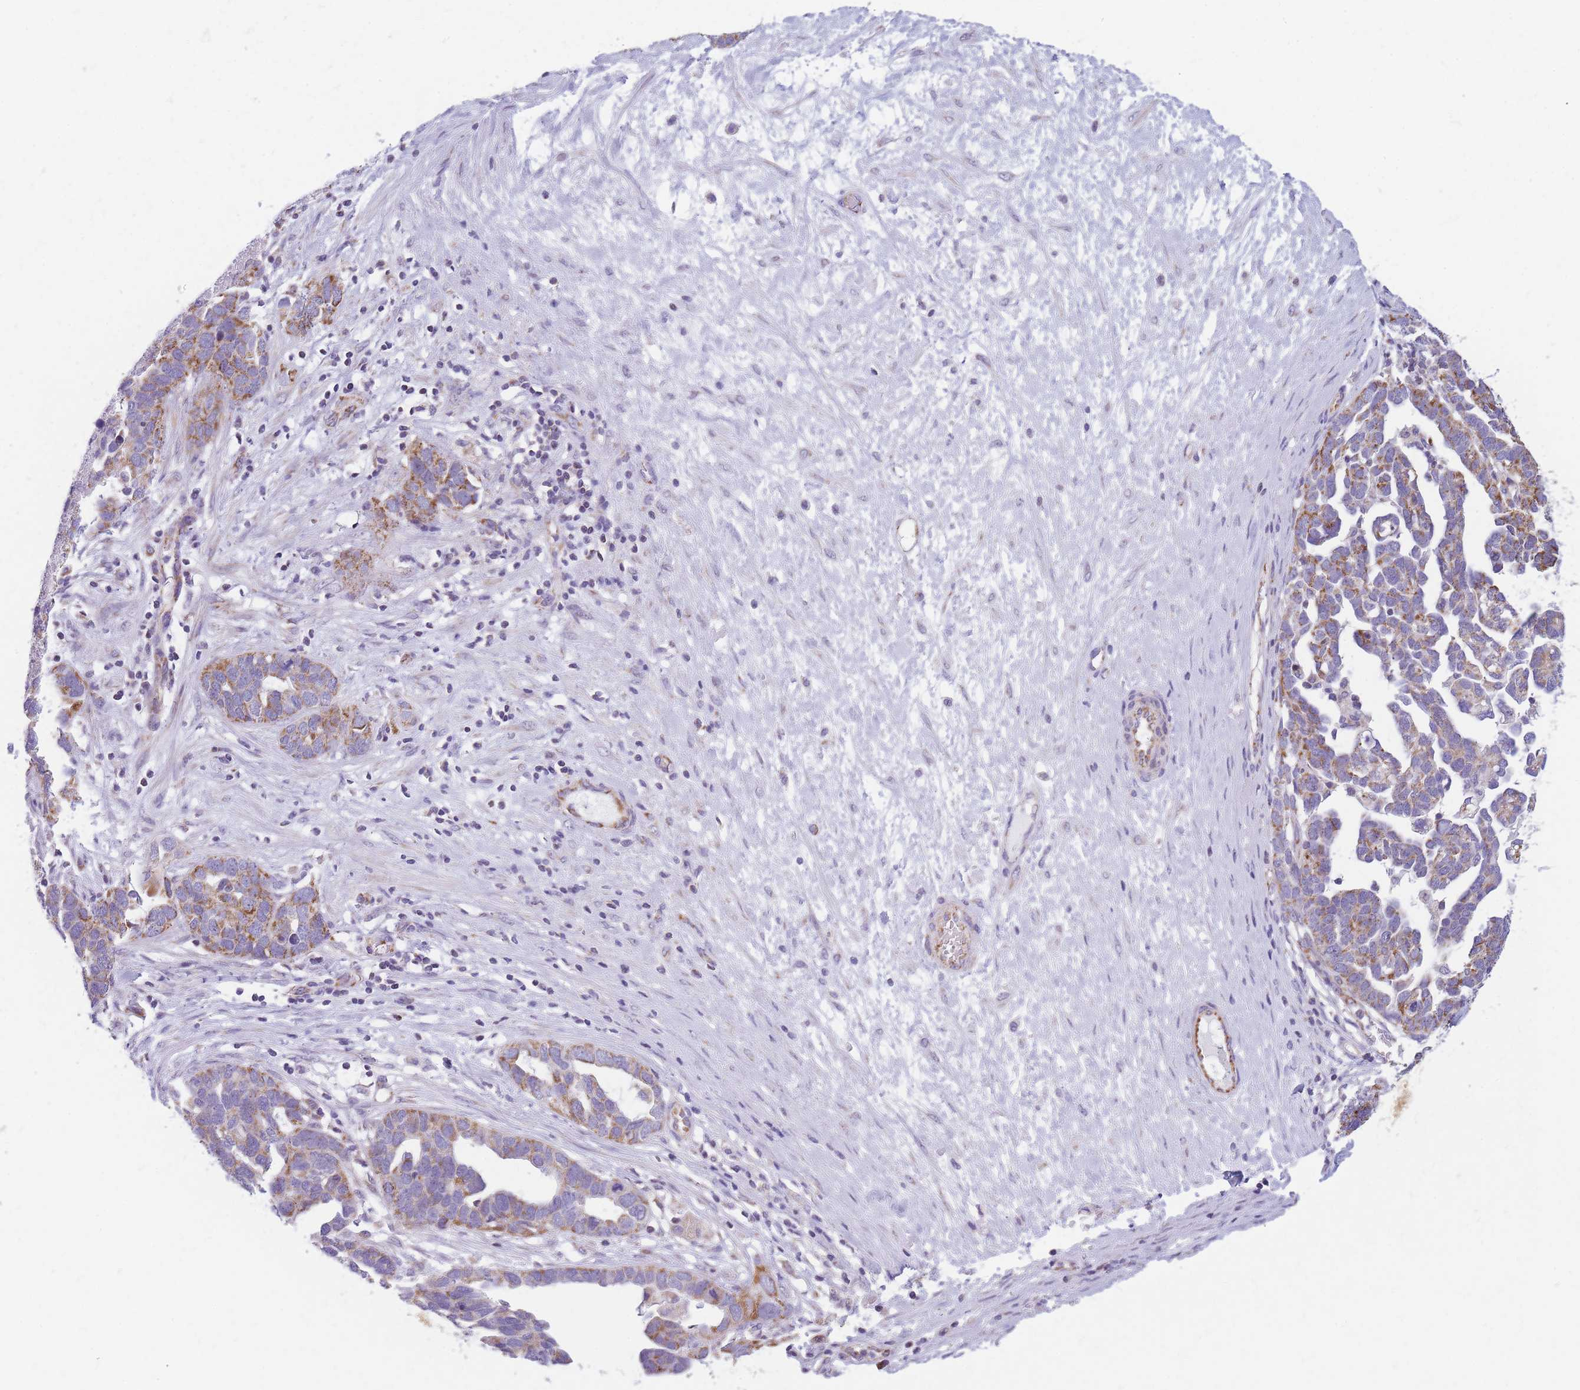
{"staining": {"intensity": "moderate", "quantity": "25%-75%", "location": "cytoplasmic/membranous"}, "tissue": "ovarian cancer", "cell_type": "Tumor cells", "image_type": "cancer", "snomed": [{"axis": "morphology", "description": "Cystadenocarcinoma, serous, NOS"}, {"axis": "topography", "description": "Ovary"}], "caption": "IHC micrograph of serous cystadenocarcinoma (ovarian) stained for a protein (brown), which reveals medium levels of moderate cytoplasmic/membranous expression in approximately 25%-75% of tumor cells.", "gene": "DDX49", "patient": {"sex": "female", "age": 54}}